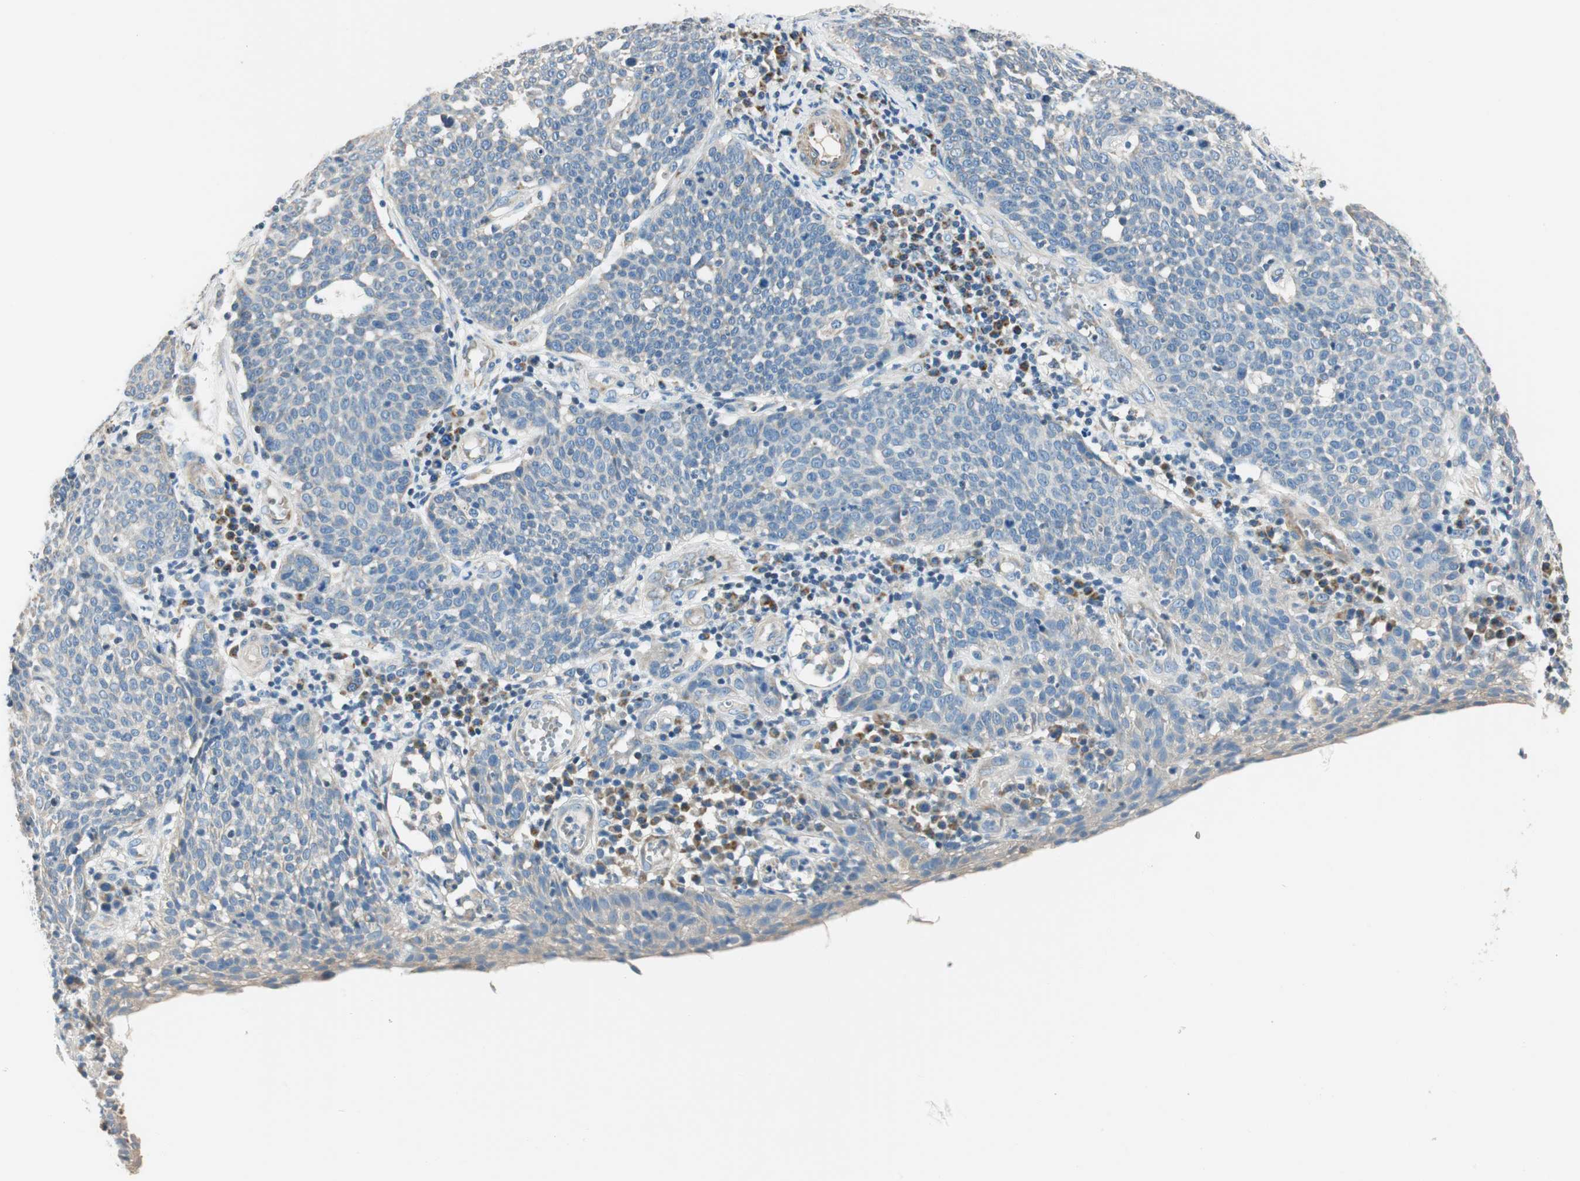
{"staining": {"intensity": "weak", "quantity": "<25%", "location": "cytoplasmic/membranous"}, "tissue": "cervical cancer", "cell_type": "Tumor cells", "image_type": "cancer", "snomed": [{"axis": "morphology", "description": "Squamous cell carcinoma, NOS"}, {"axis": "topography", "description": "Cervix"}], "caption": "The immunohistochemistry (IHC) micrograph has no significant staining in tumor cells of cervical squamous cell carcinoma tissue.", "gene": "RORB", "patient": {"sex": "female", "age": 34}}